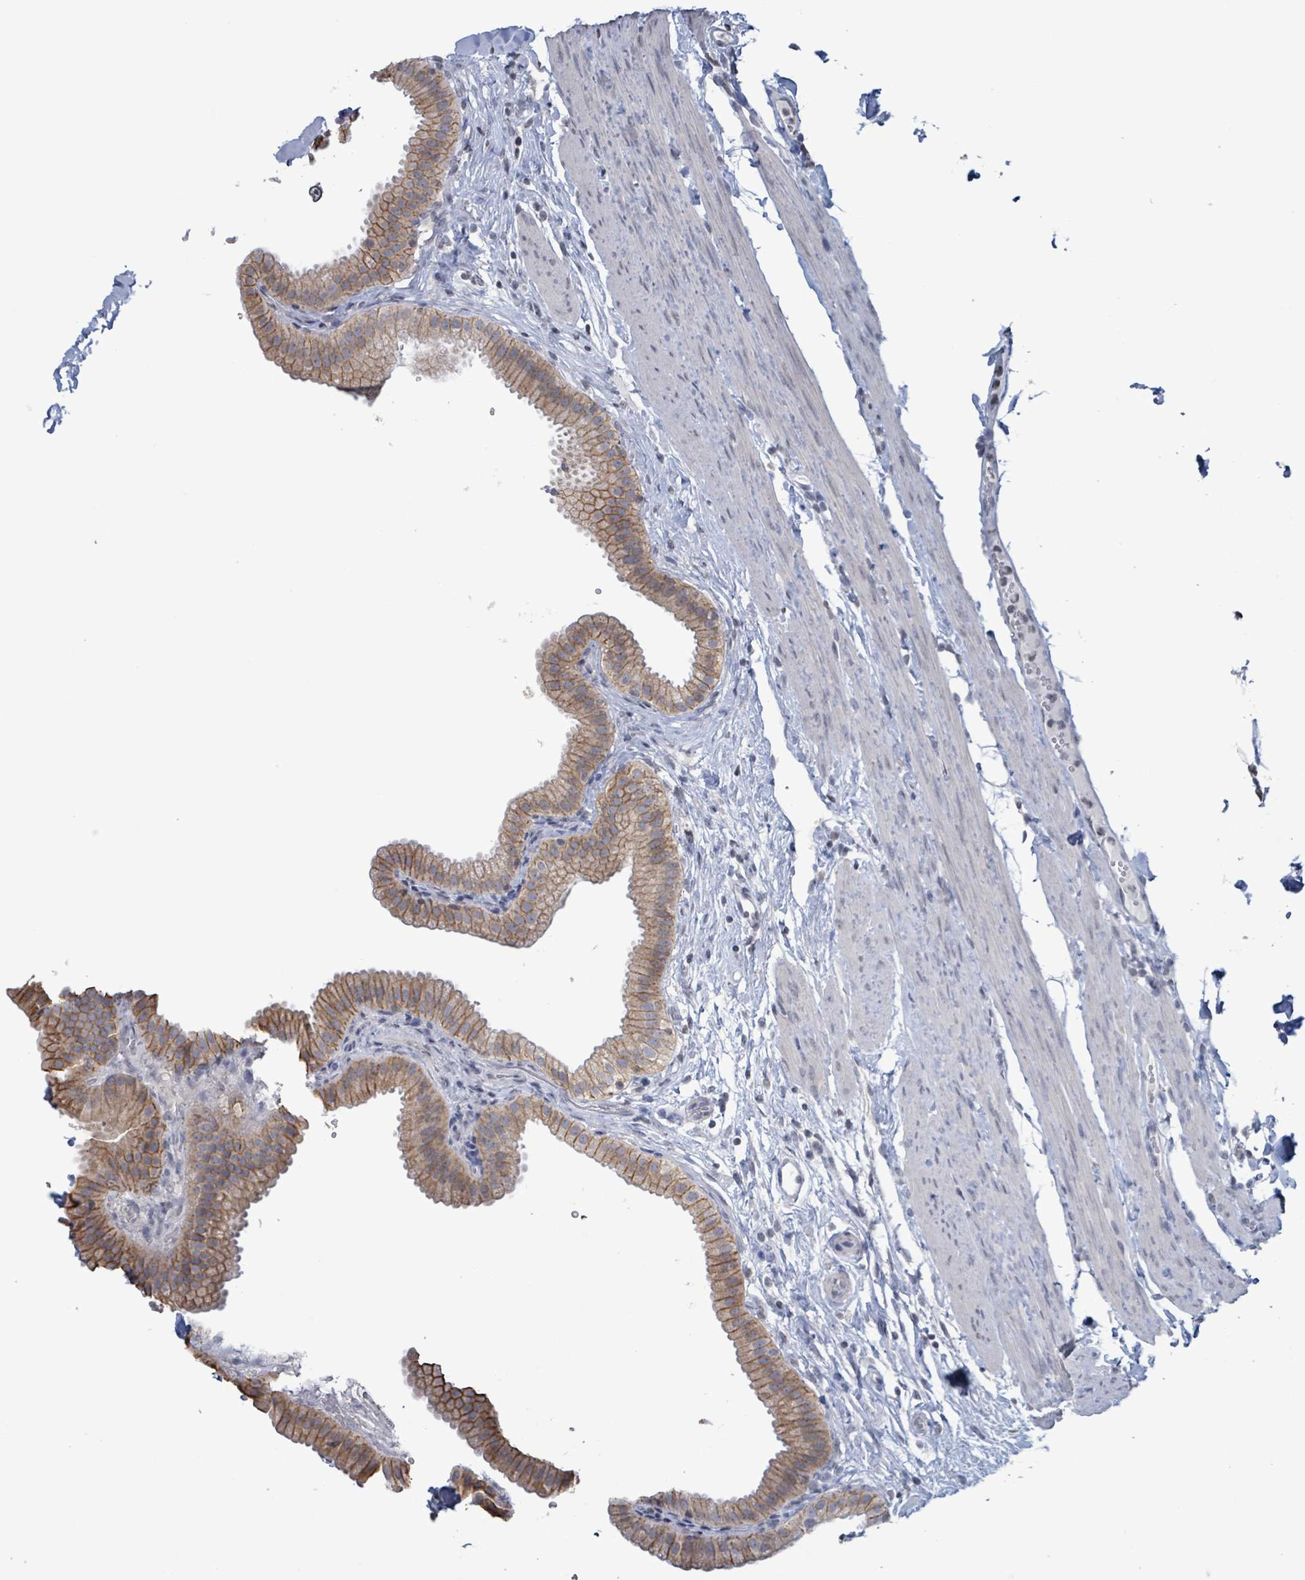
{"staining": {"intensity": "moderate", "quantity": ">75%", "location": "cytoplasmic/membranous"}, "tissue": "gallbladder", "cell_type": "Glandular cells", "image_type": "normal", "snomed": [{"axis": "morphology", "description": "Normal tissue, NOS"}, {"axis": "topography", "description": "Gallbladder"}], "caption": "Gallbladder stained with immunohistochemistry (IHC) shows moderate cytoplasmic/membranous expression in about >75% of glandular cells. Immunohistochemistry stains the protein of interest in brown and the nuclei are stained blue.", "gene": "CA9", "patient": {"sex": "female", "age": 61}}